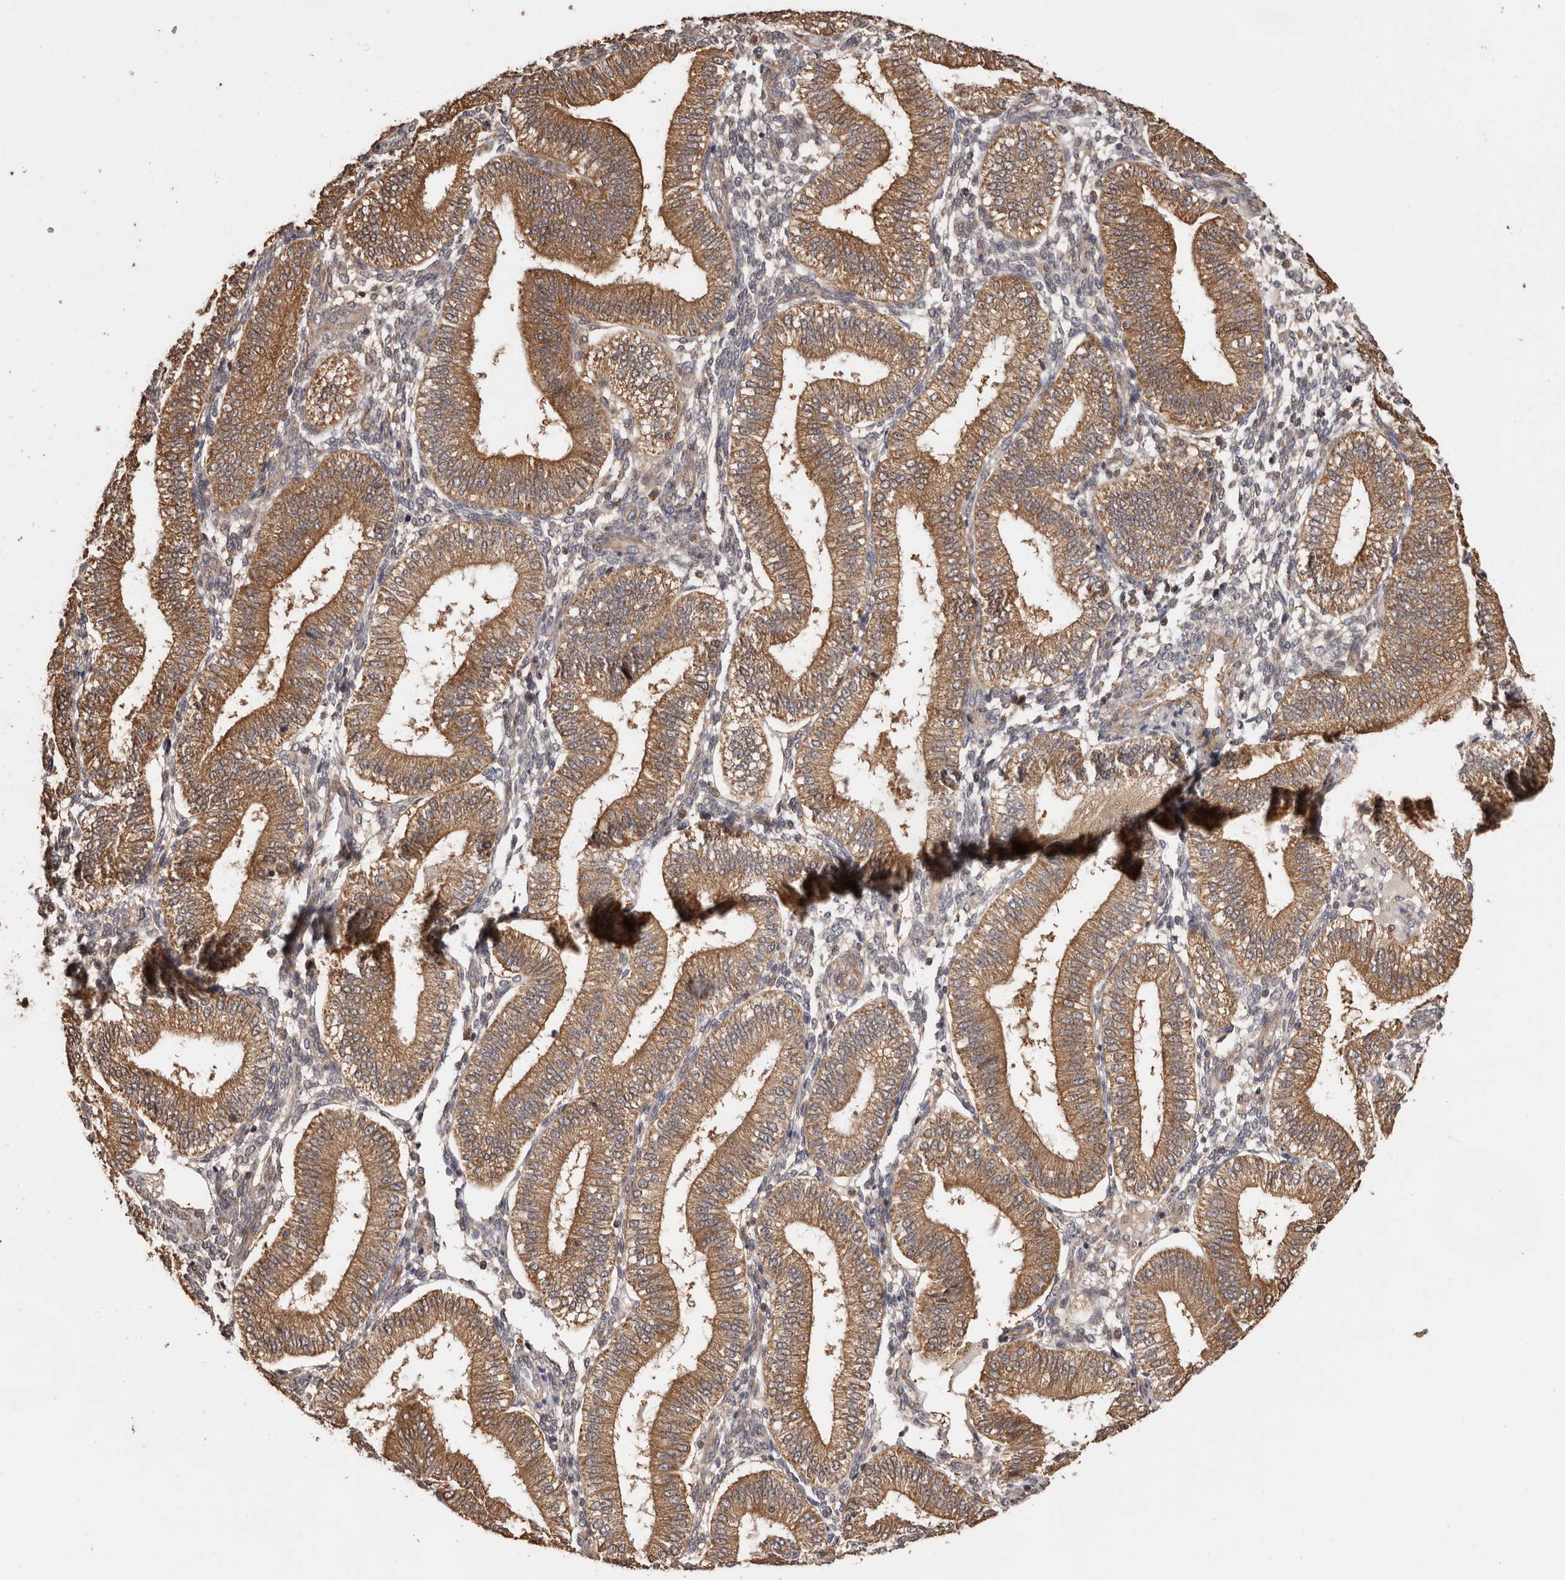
{"staining": {"intensity": "weak", "quantity": "<25%", "location": "cytoplasmic/membranous"}, "tissue": "endometrium", "cell_type": "Cells in endometrial stroma", "image_type": "normal", "snomed": [{"axis": "morphology", "description": "Normal tissue, NOS"}, {"axis": "topography", "description": "Endometrium"}], "caption": "High power microscopy micrograph of an IHC image of normal endometrium, revealing no significant staining in cells in endometrial stroma.", "gene": "COQ8B", "patient": {"sex": "female", "age": 39}}